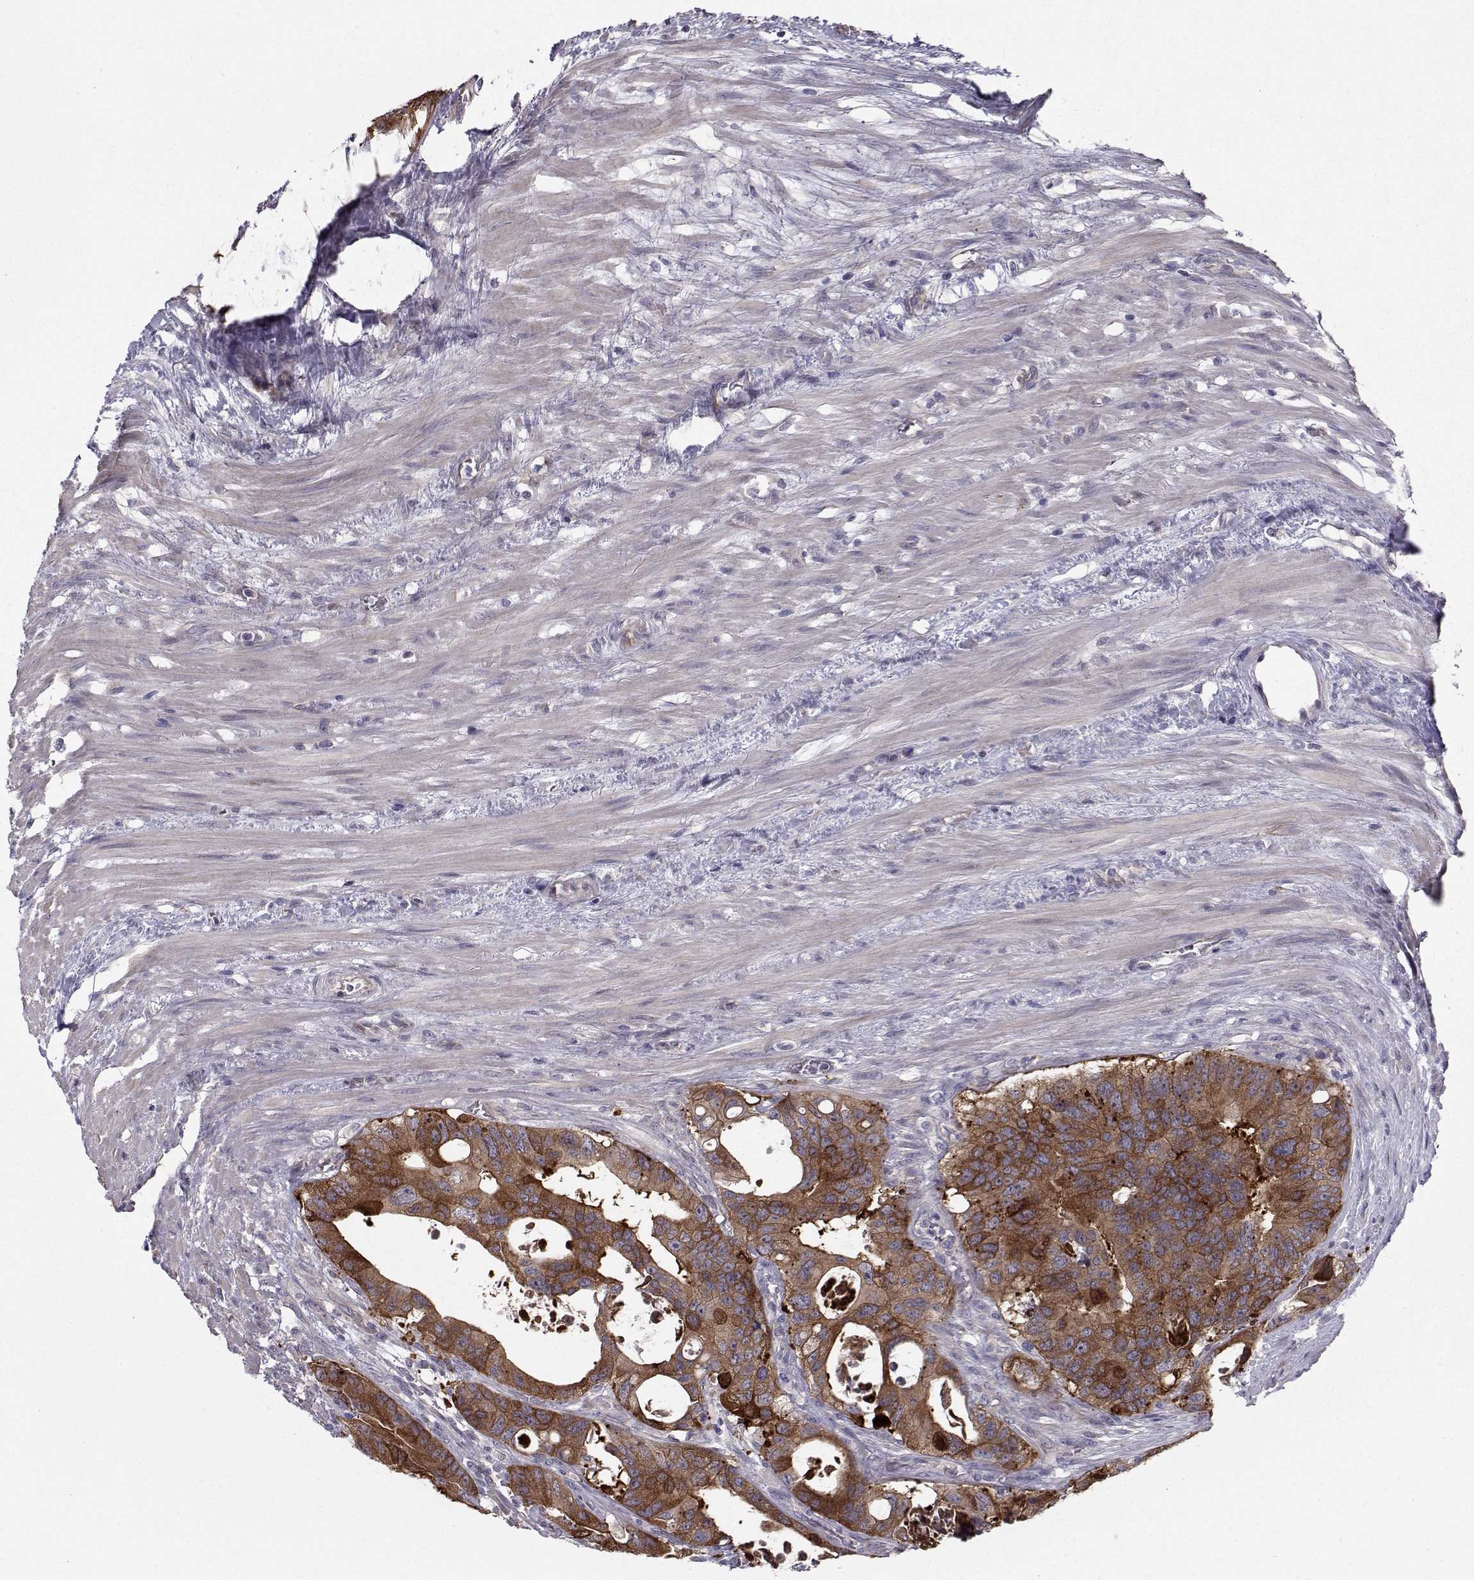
{"staining": {"intensity": "strong", "quantity": "25%-75%", "location": "cytoplasmic/membranous"}, "tissue": "colorectal cancer", "cell_type": "Tumor cells", "image_type": "cancer", "snomed": [{"axis": "morphology", "description": "Adenocarcinoma, NOS"}, {"axis": "topography", "description": "Rectum"}], "caption": "IHC (DAB (3,3'-diaminobenzidine)) staining of human adenocarcinoma (colorectal) displays strong cytoplasmic/membranous protein staining in approximately 25%-75% of tumor cells.", "gene": "HSP90AB1", "patient": {"sex": "male", "age": 64}}